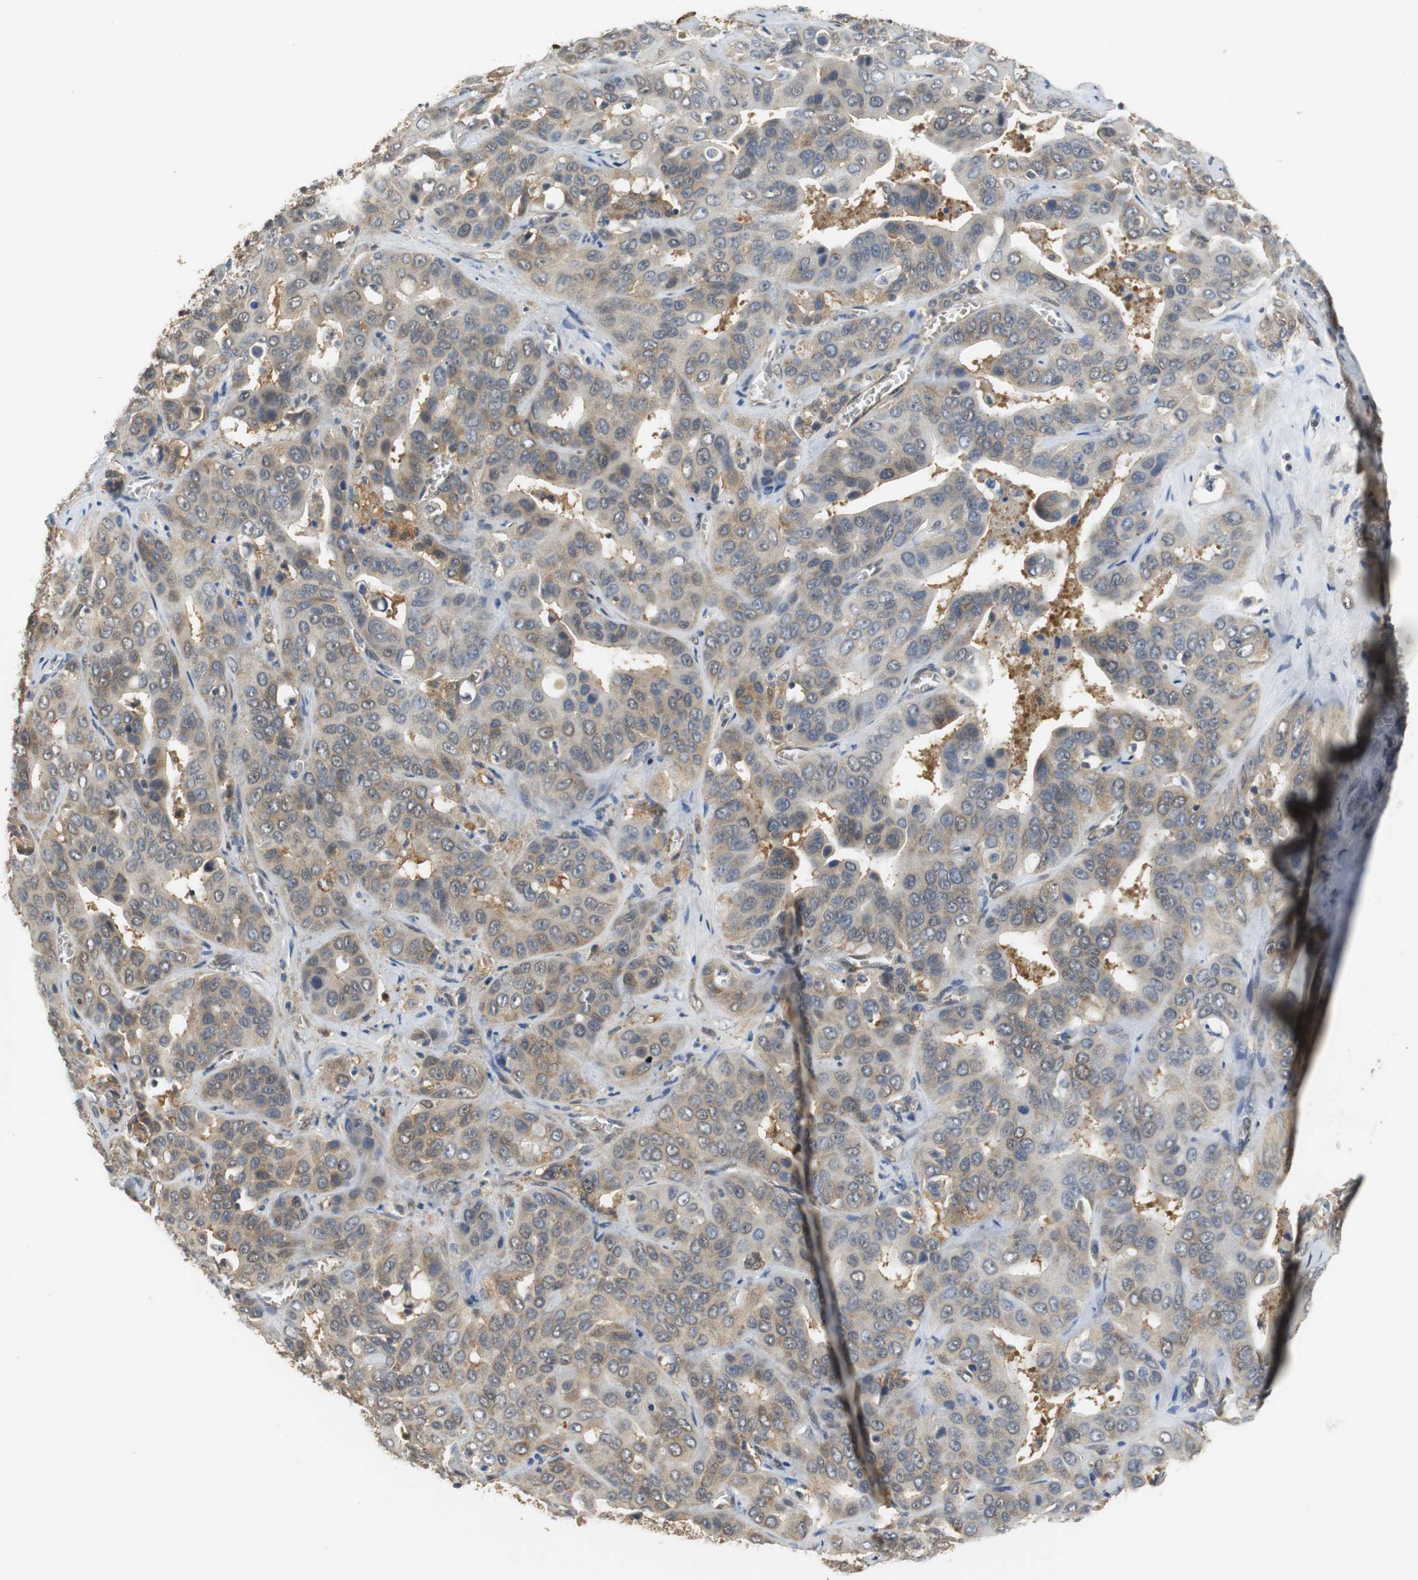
{"staining": {"intensity": "weak", "quantity": ">75%", "location": "cytoplasmic/membranous"}, "tissue": "liver cancer", "cell_type": "Tumor cells", "image_type": "cancer", "snomed": [{"axis": "morphology", "description": "Cholangiocarcinoma"}, {"axis": "topography", "description": "Liver"}], "caption": "This image exhibits IHC staining of liver cholangiocarcinoma, with low weak cytoplasmic/membranous positivity in approximately >75% of tumor cells.", "gene": "UBQLN2", "patient": {"sex": "female", "age": 52}}